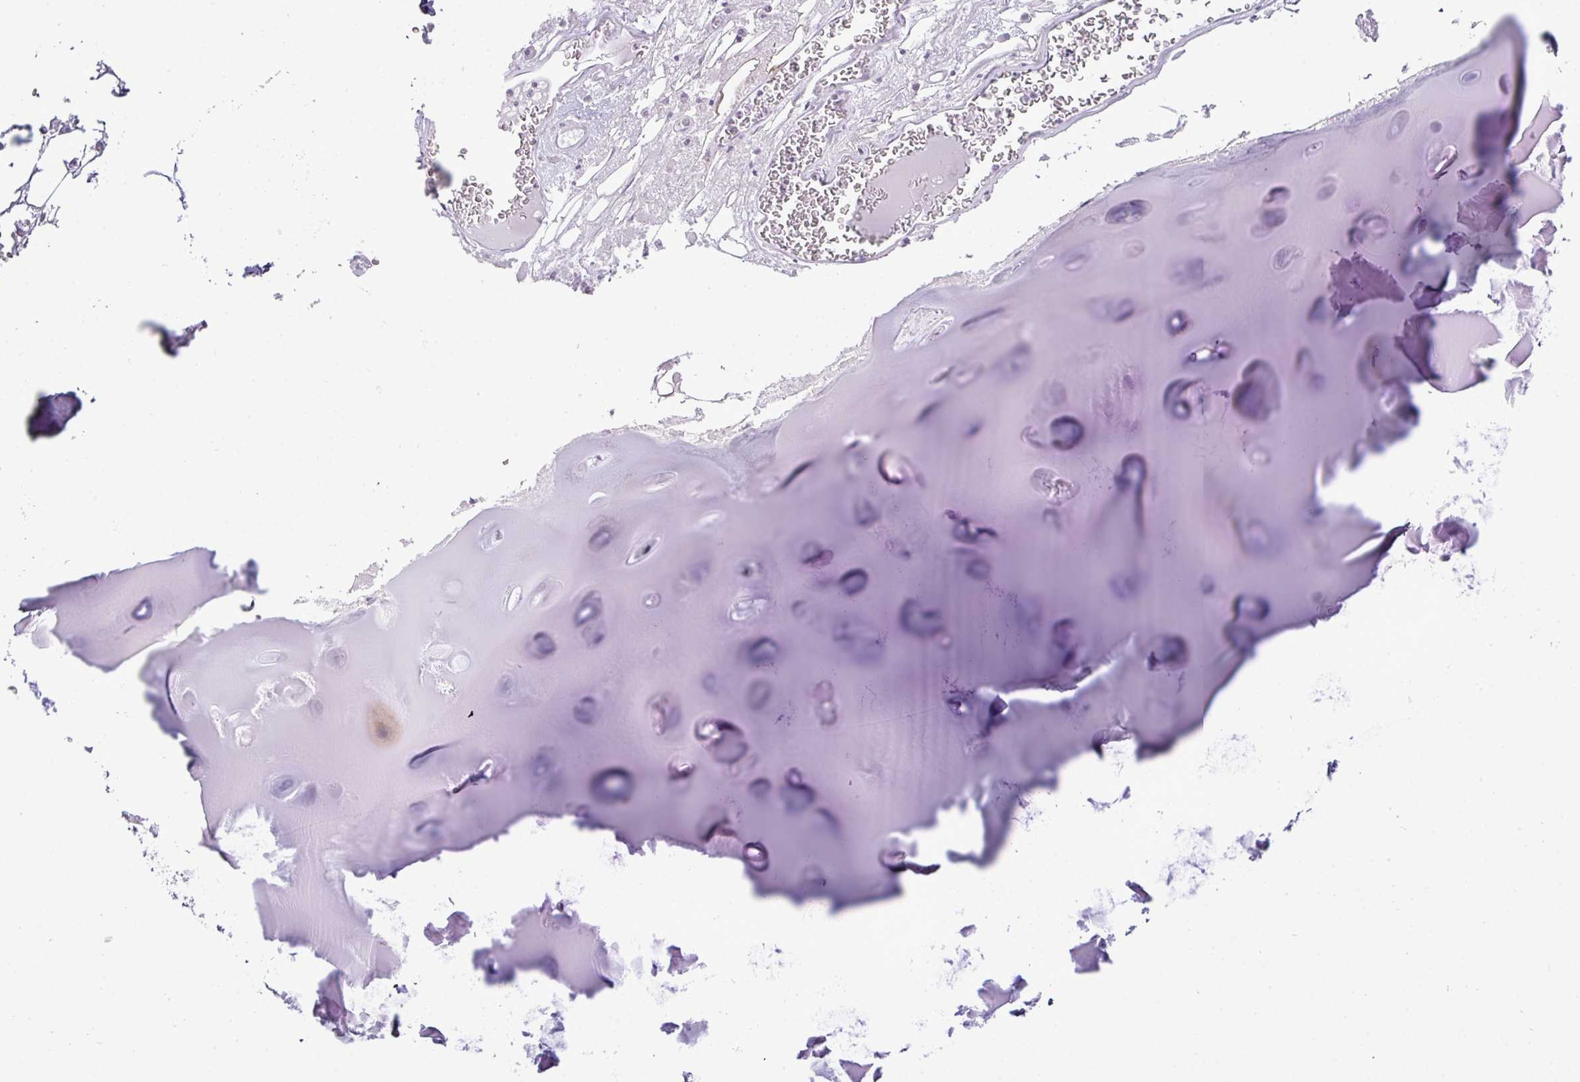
{"staining": {"intensity": "negative", "quantity": "none", "location": "none"}, "tissue": "soft tissue", "cell_type": "Chondrocytes", "image_type": "normal", "snomed": [{"axis": "morphology", "description": "Normal tissue, NOS"}, {"axis": "topography", "description": "Cartilage tissue"}], "caption": "IHC histopathology image of normal human soft tissue stained for a protein (brown), which reveals no positivity in chondrocytes.", "gene": "AGAP4", "patient": {"sex": "male", "age": 57}}